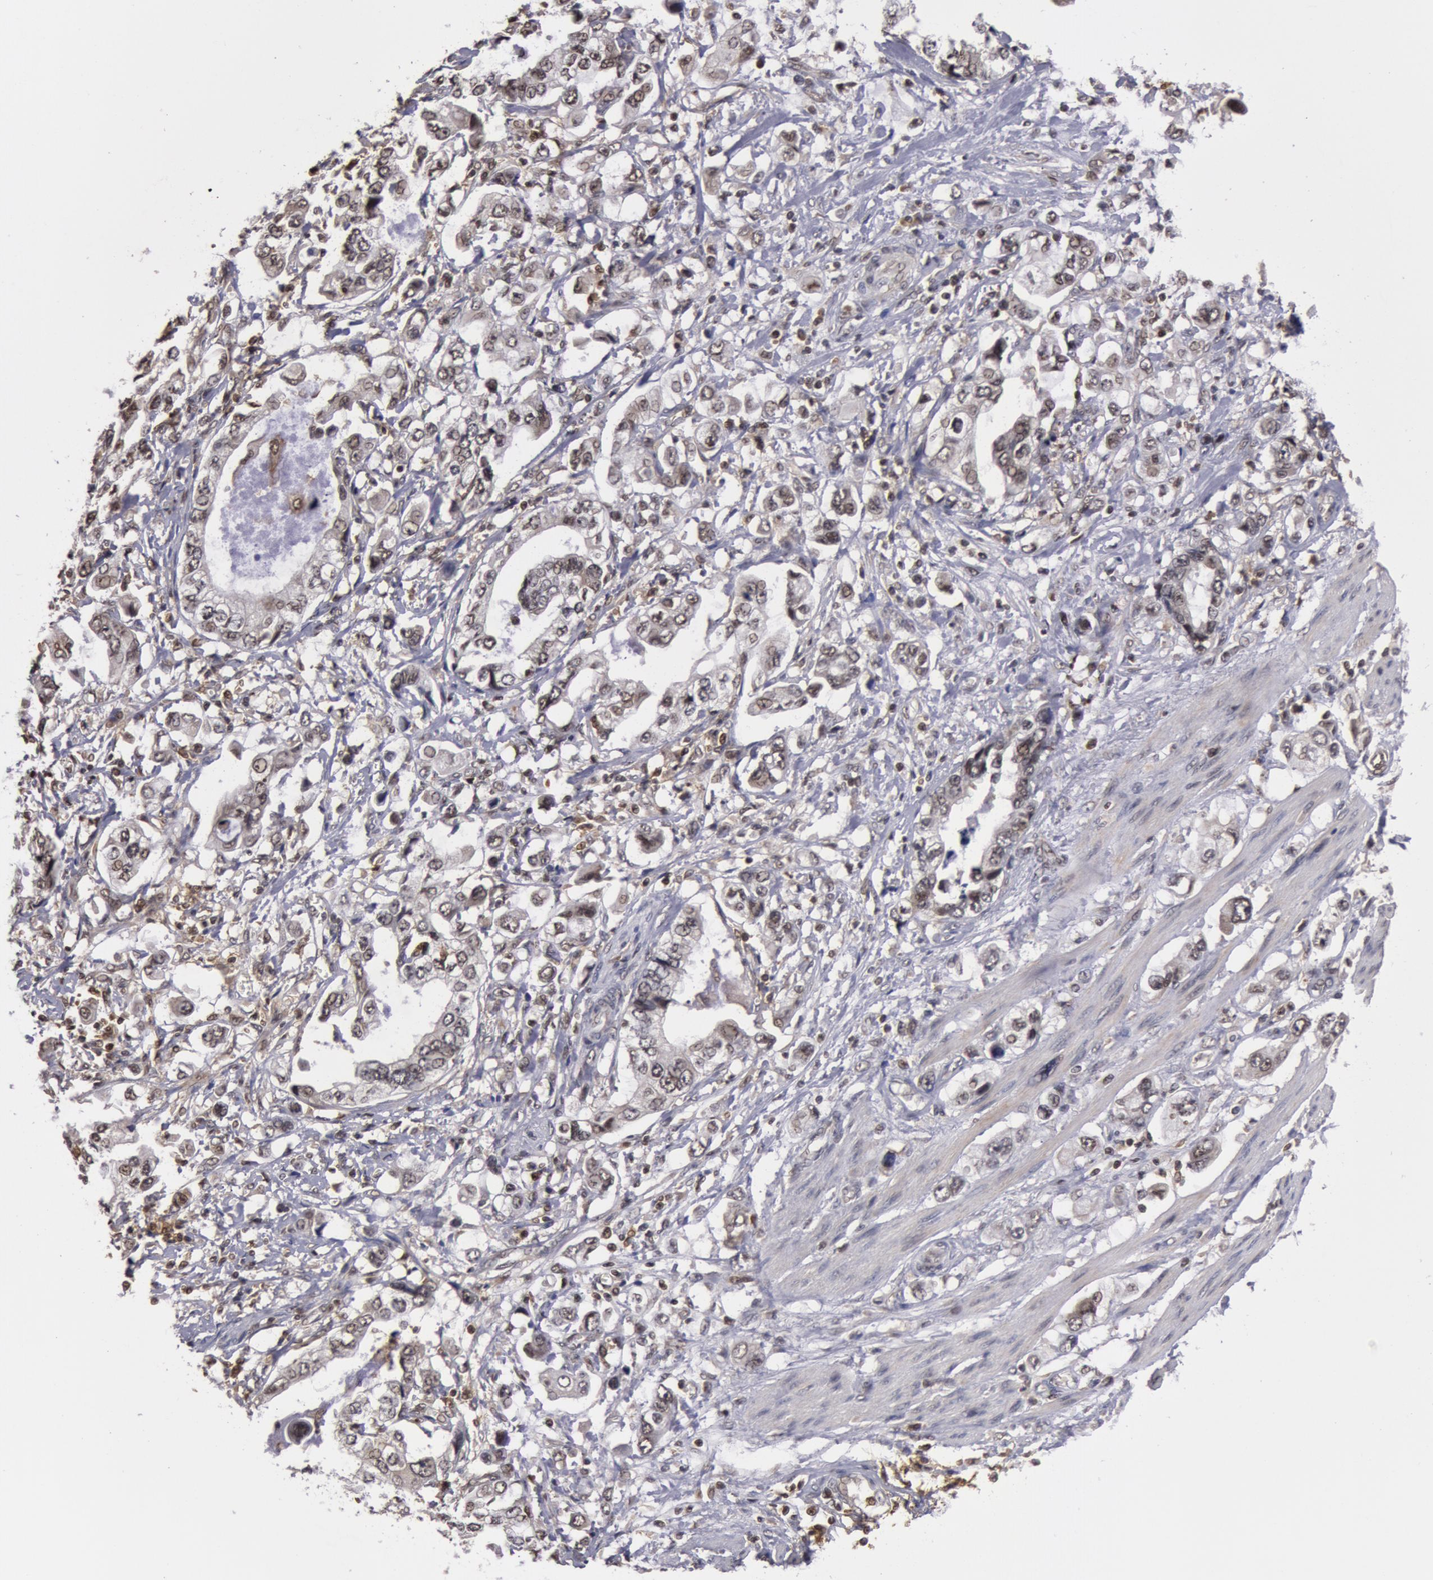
{"staining": {"intensity": "weak", "quantity": "<25%", "location": "nuclear"}, "tissue": "stomach cancer", "cell_type": "Tumor cells", "image_type": "cancer", "snomed": [{"axis": "morphology", "description": "Adenocarcinoma, NOS"}, {"axis": "topography", "description": "Pancreas"}, {"axis": "topography", "description": "Stomach, upper"}], "caption": "Stomach cancer was stained to show a protein in brown. There is no significant staining in tumor cells.", "gene": "ZNF350", "patient": {"sex": "male", "age": 77}}